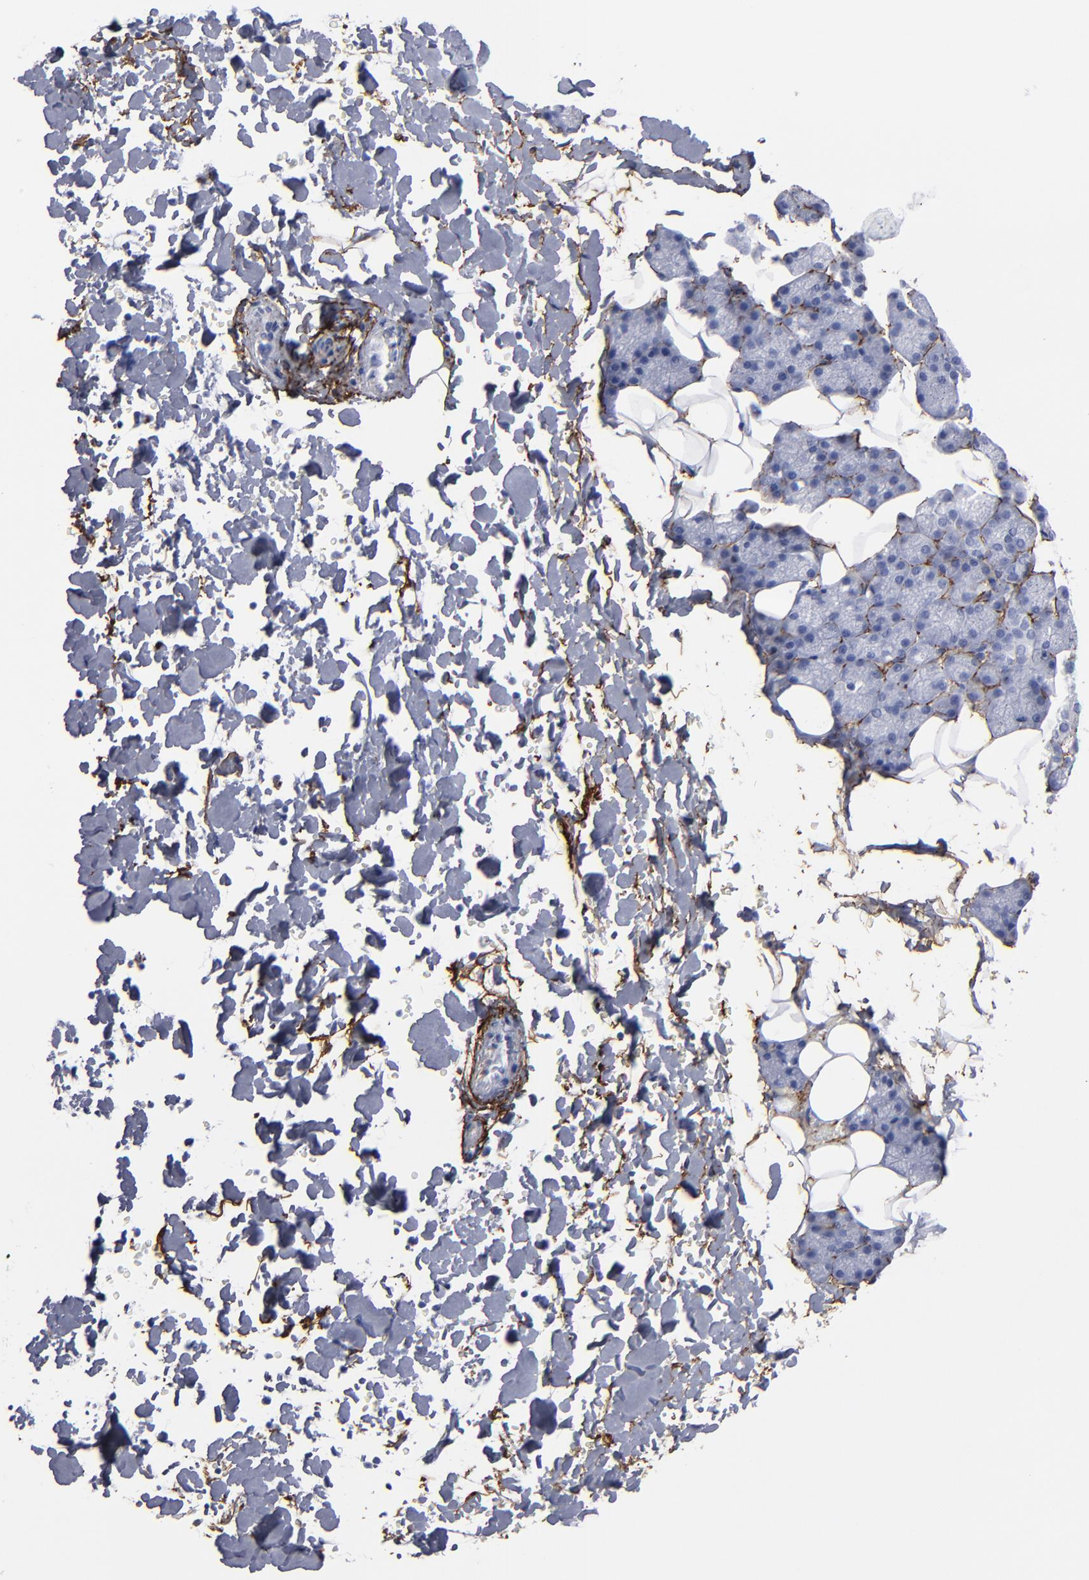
{"staining": {"intensity": "negative", "quantity": "none", "location": "none"}, "tissue": "salivary gland", "cell_type": "Glandular cells", "image_type": "normal", "snomed": [{"axis": "morphology", "description": "Normal tissue, NOS"}, {"axis": "topography", "description": "Lymph node"}, {"axis": "topography", "description": "Salivary gland"}], "caption": "This photomicrograph is of normal salivary gland stained with IHC to label a protein in brown with the nuclei are counter-stained blue. There is no staining in glandular cells. (Brightfield microscopy of DAB (3,3'-diaminobenzidine) immunohistochemistry at high magnification).", "gene": "EMILIN1", "patient": {"sex": "male", "age": 8}}